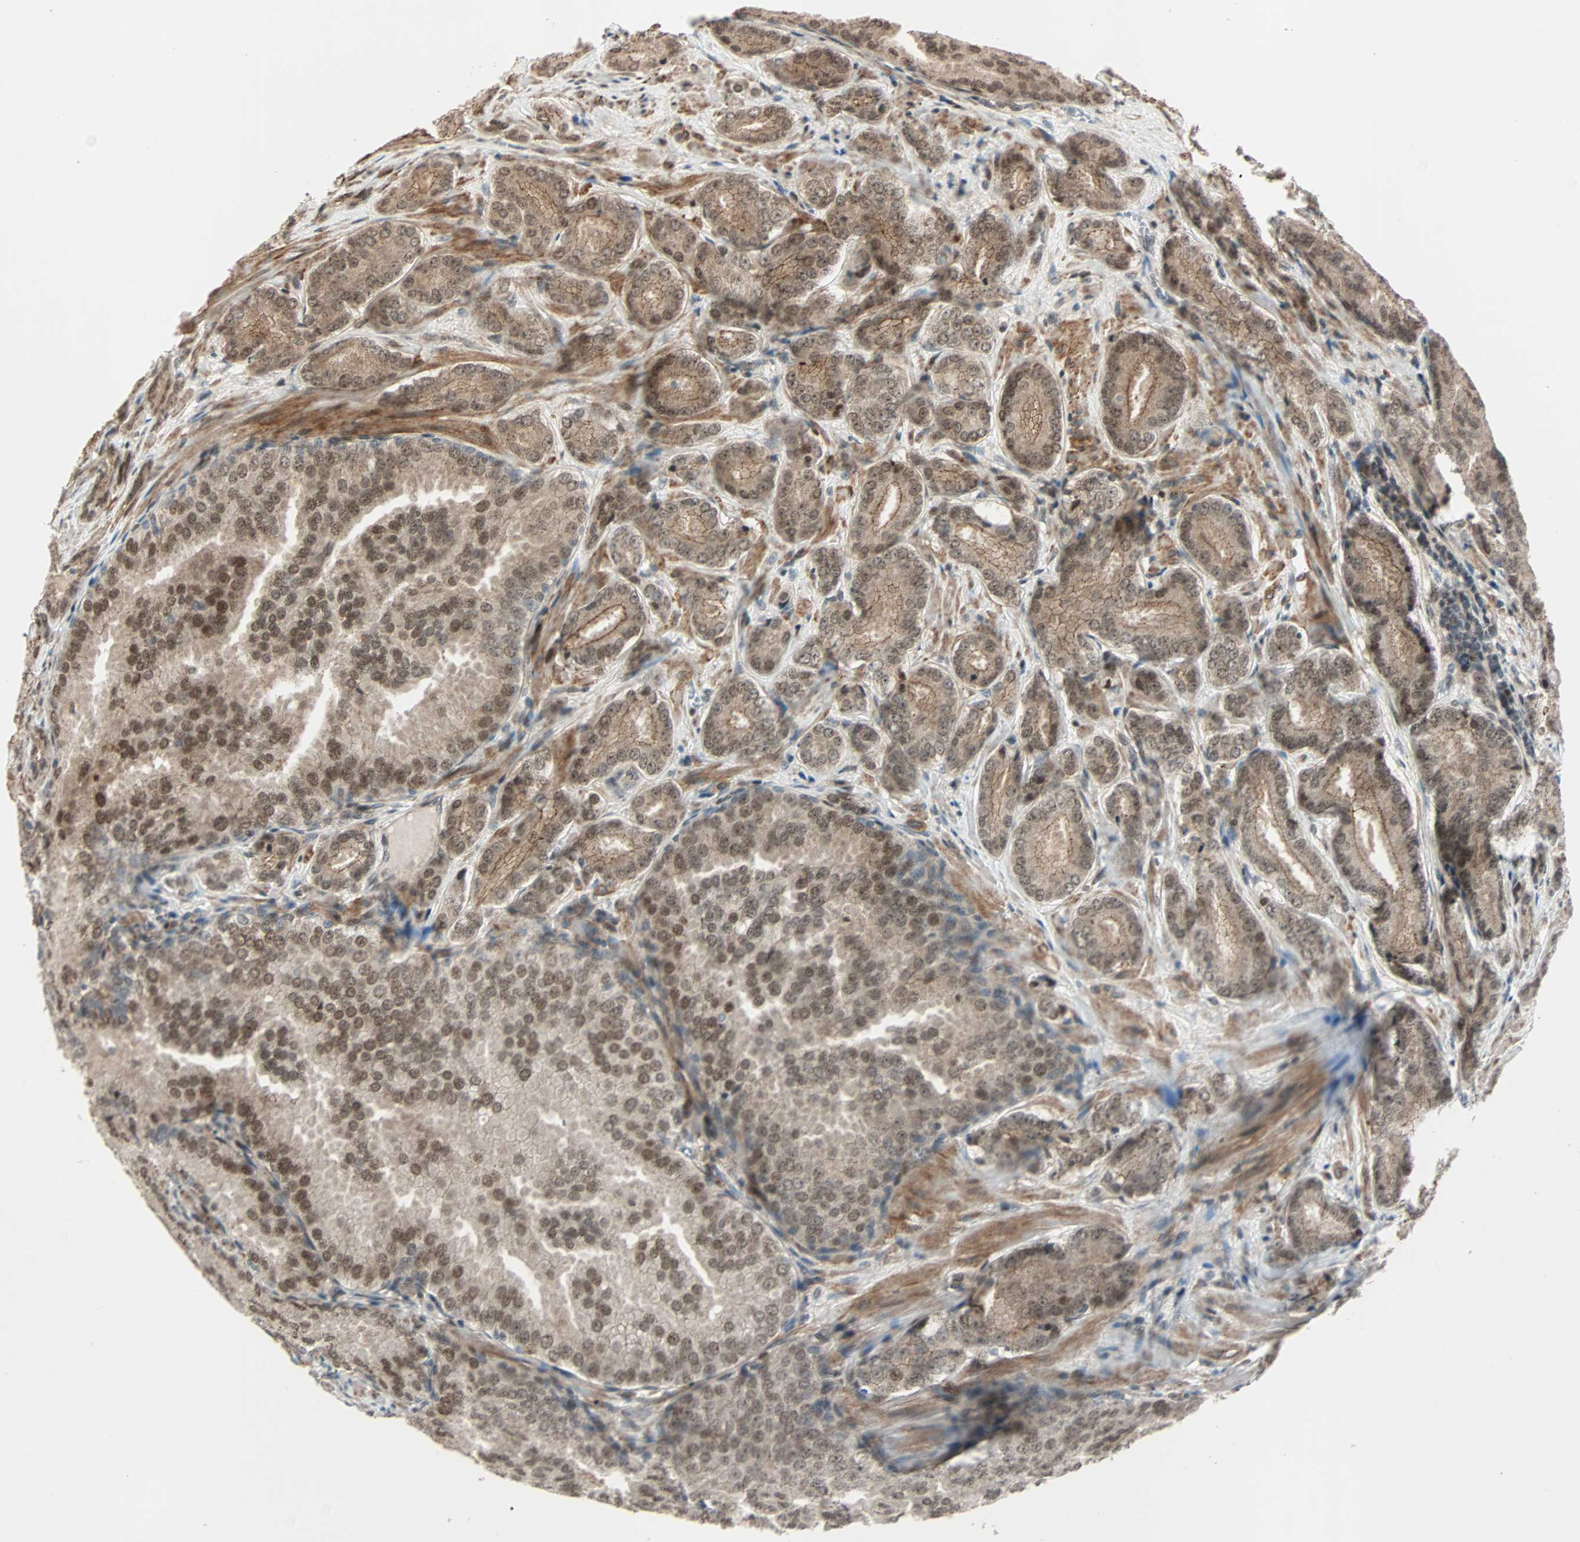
{"staining": {"intensity": "strong", "quantity": ">75%", "location": "cytoplasmic/membranous,nuclear"}, "tissue": "prostate cancer", "cell_type": "Tumor cells", "image_type": "cancer", "snomed": [{"axis": "morphology", "description": "Adenocarcinoma, High grade"}, {"axis": "topography", "description": "Prostate"}], "caption": "Protein expression analysis of prostate cancer (adenocarcinoma (high-grade)) reveals strong cytoplasmic/membranous and nuclear expression in approximately >75% of tumor cells.", "gene": "CBX4", "patient": {"sex": "male", "age": 64}}